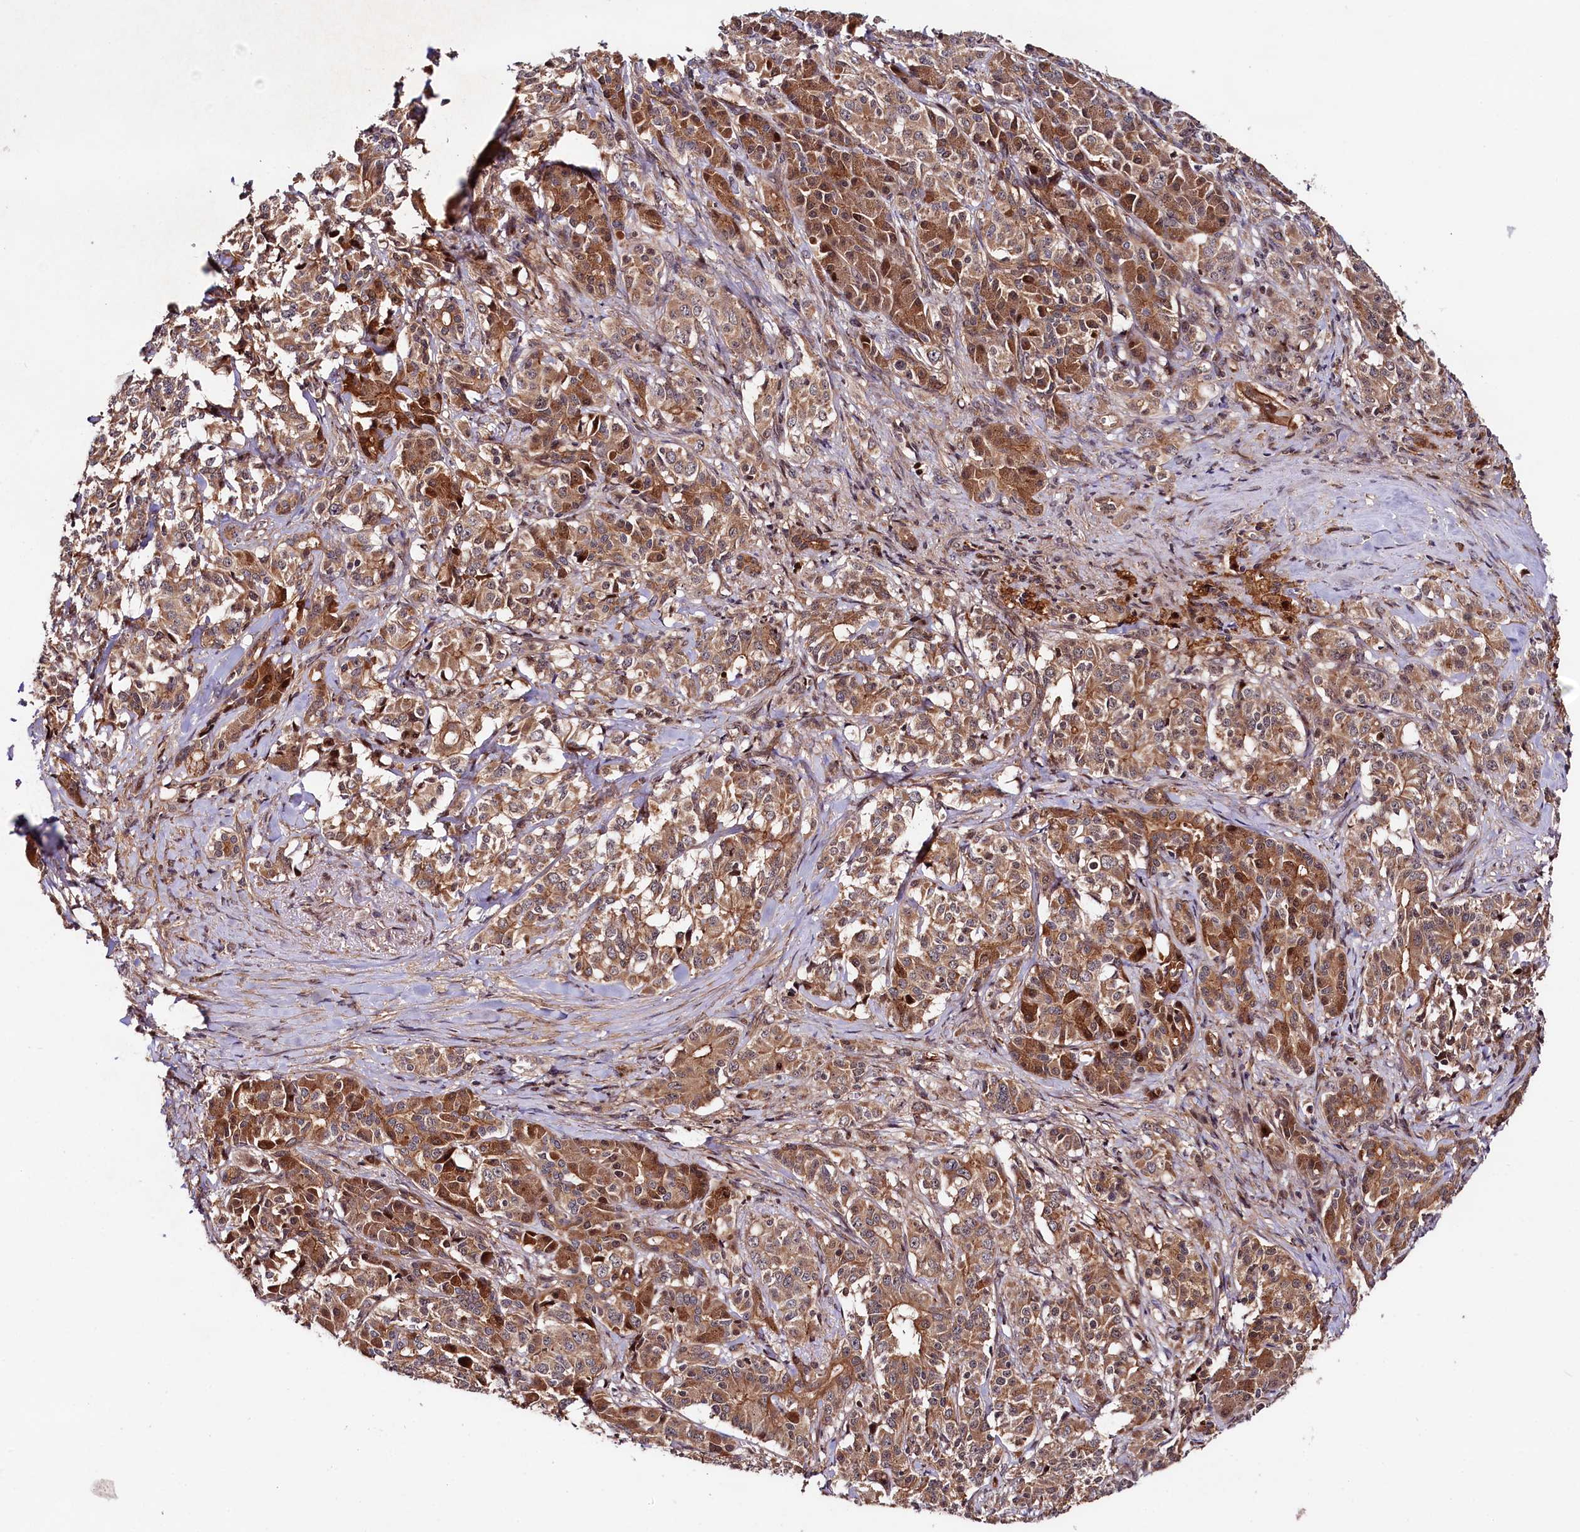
{"staining": {"intensity": "moderate", "quantity": ">75%", "location": "cytoplasmic/membranous"}, "tissue": "pancreatic cancer", "cell_type": "Tumor cells", "image_type": "cancer", "snomed": [{"axis": "morphology", "description": "Adenocarcinoma, NOS"}, {"axis": "topography", "description": "Pancreas"}], "caption": "Immunohistochemistry histopathology image of neoplastic tissue: human pancreatic cancer (adenocarcinoma) stained using immunohistochemistry (IHC) exhibits medium levels of moderate protein expression localized specifically in the cytoplasmic/membranous of tumor cells, appearing as a cytoplasmic/membranous brown color.", "gene": "NEDD1", "patient": {"sex": "female", "age": 74}}